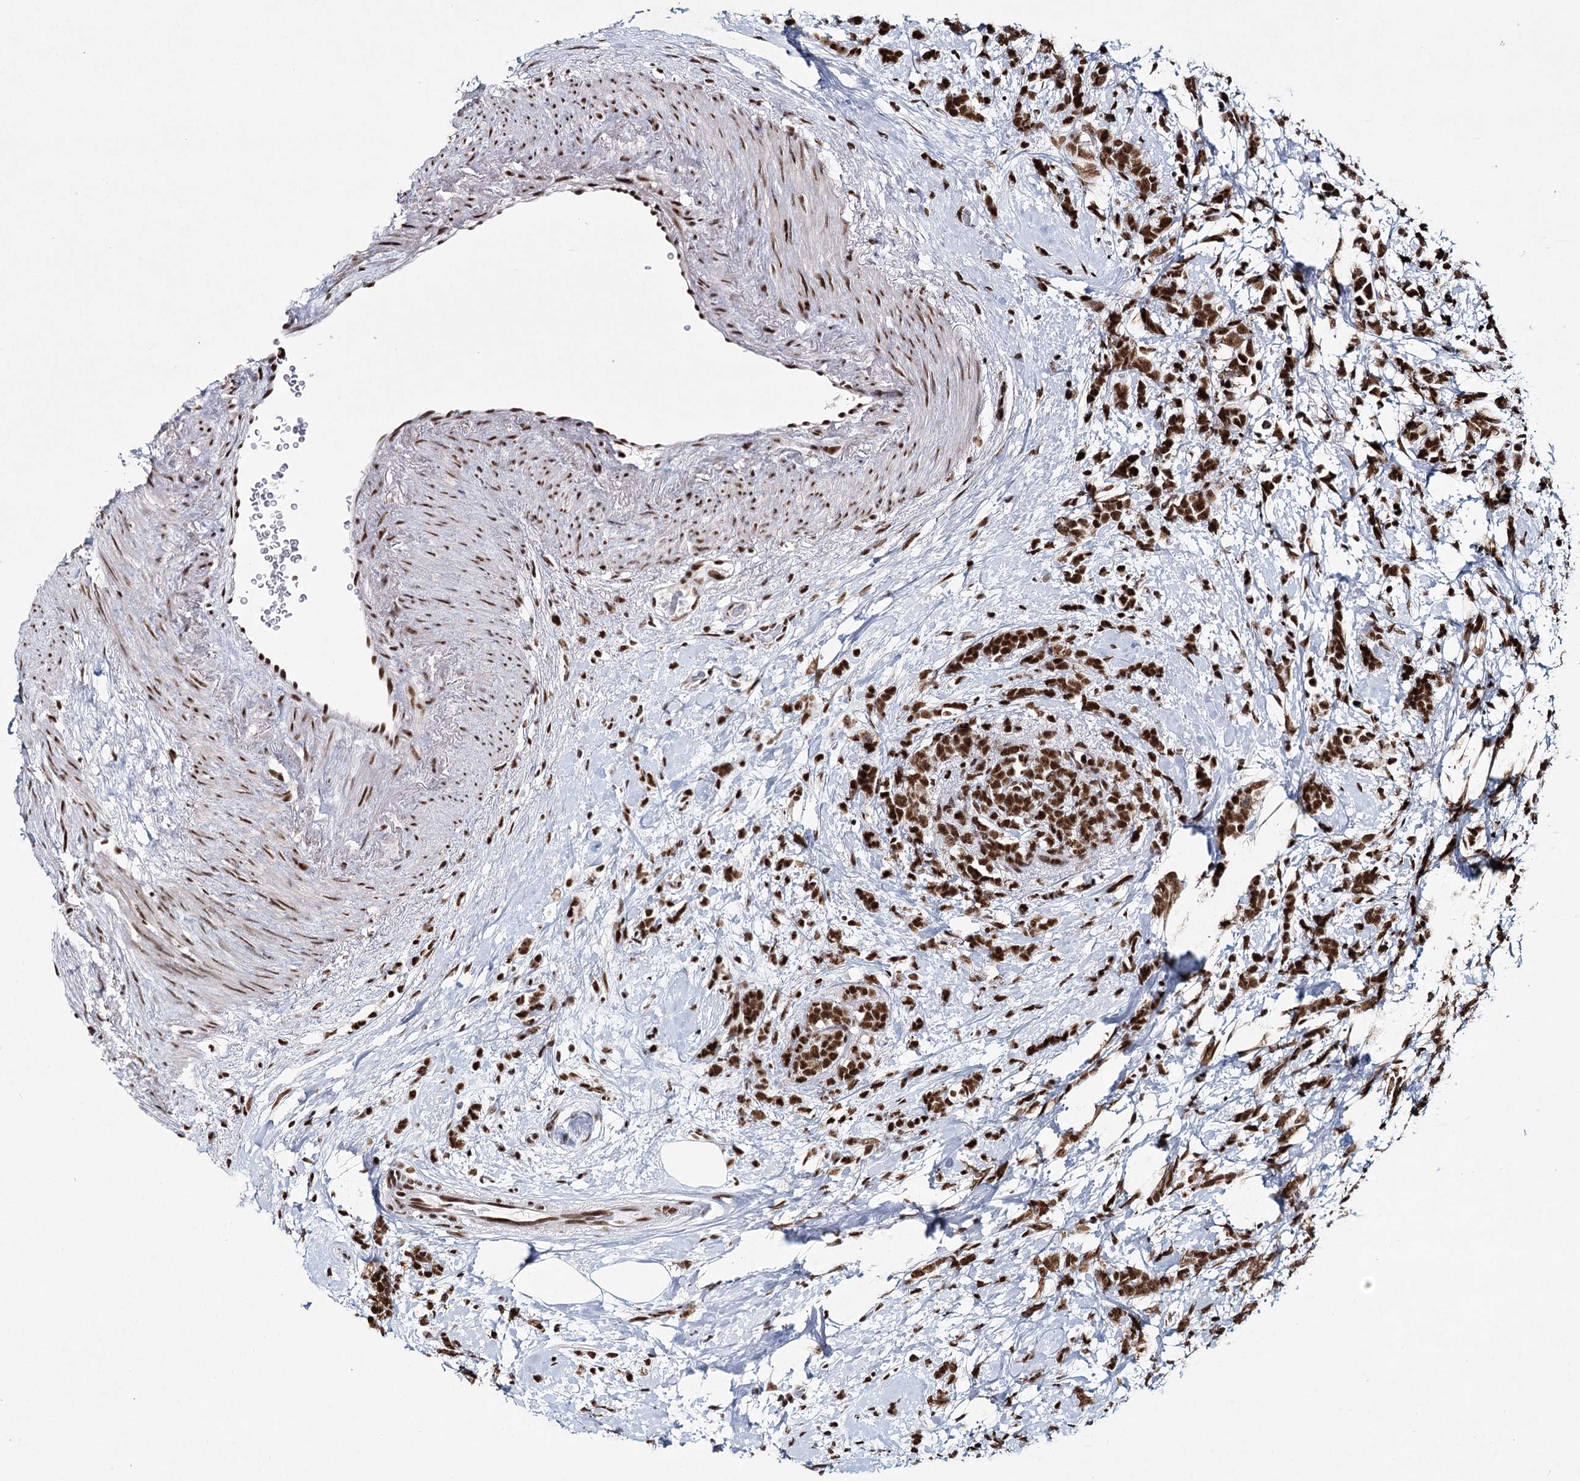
{"staining": {"intensity": "strong", "quantity": ">75%", "location": "nuclear"}, "tissue": "breast cancer", "cell_type": "Tumor cells", "image_type": "cancer", "snomed": [{"axis": "morphology", "description": "Lobular carcinoma"}, {"axis": "topography", "description": "Breast"}], "caption": "Lobular carcinoma (breast) tissue demonstrates strong nuclear expression in about >75% of tumor cells, visualized by immunohistochemistry.", "gene": "SCAF8", "patient": {"sex": "female", "age": 58}}